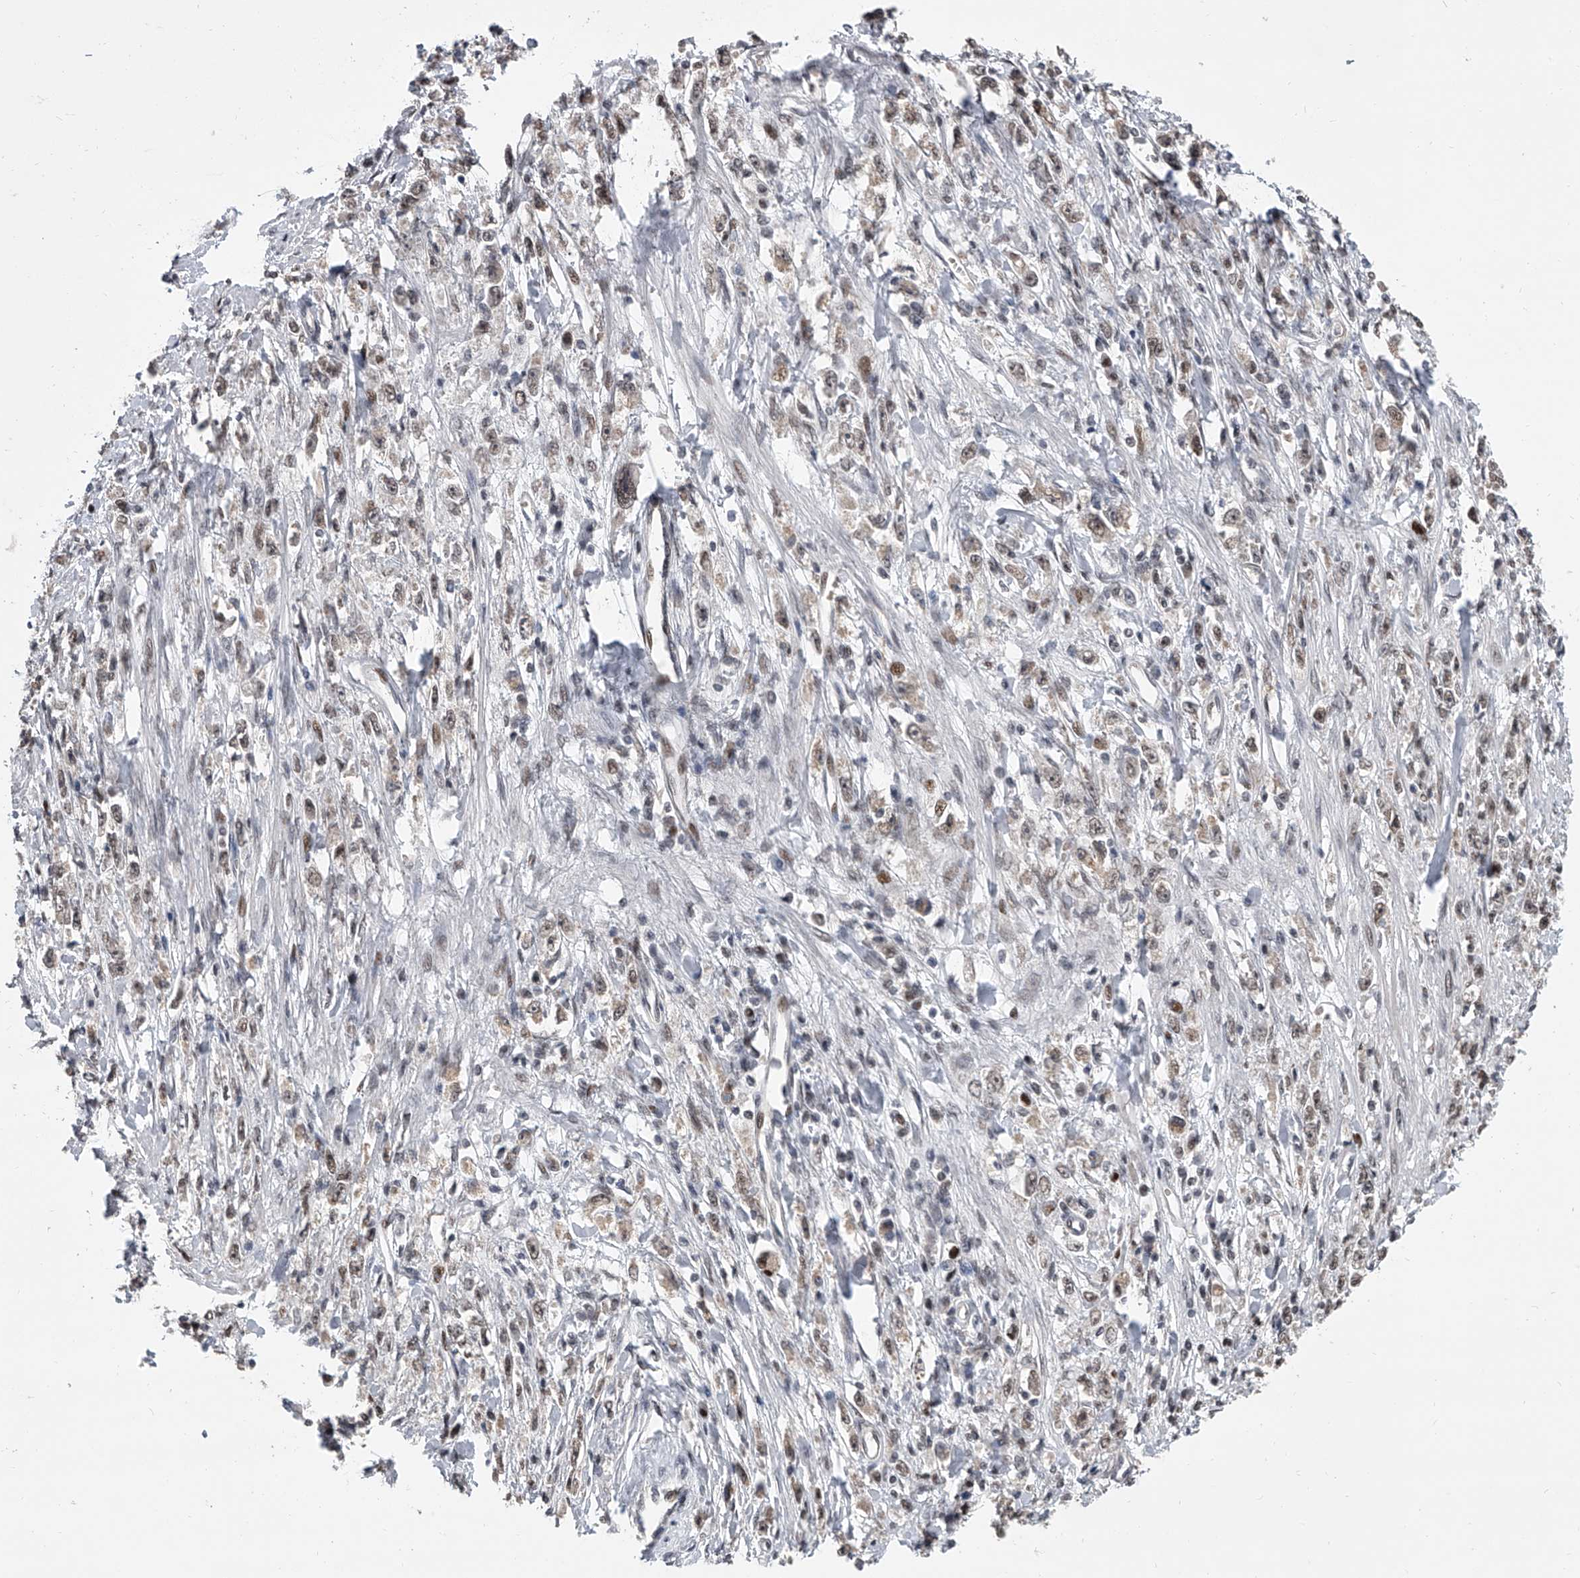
{"staining": {"intensity": "negative", "quantity": "none", "location": "none"}, "tissue": "stomach cancer", "cell_type": "Tumor cells", "image_type": "cancer", "snomed": [{"axis": "morphology", "description": "Adenocarcinoma, NOS"}, {"axis": "topography", "description": "Stomach"}], "caption": "Micrograph shows no significant protein staining in tumor cells of stomach adenocarcinoma.", "gene": "ZNF426", "patient": {"sex": "female", "age": 59}}